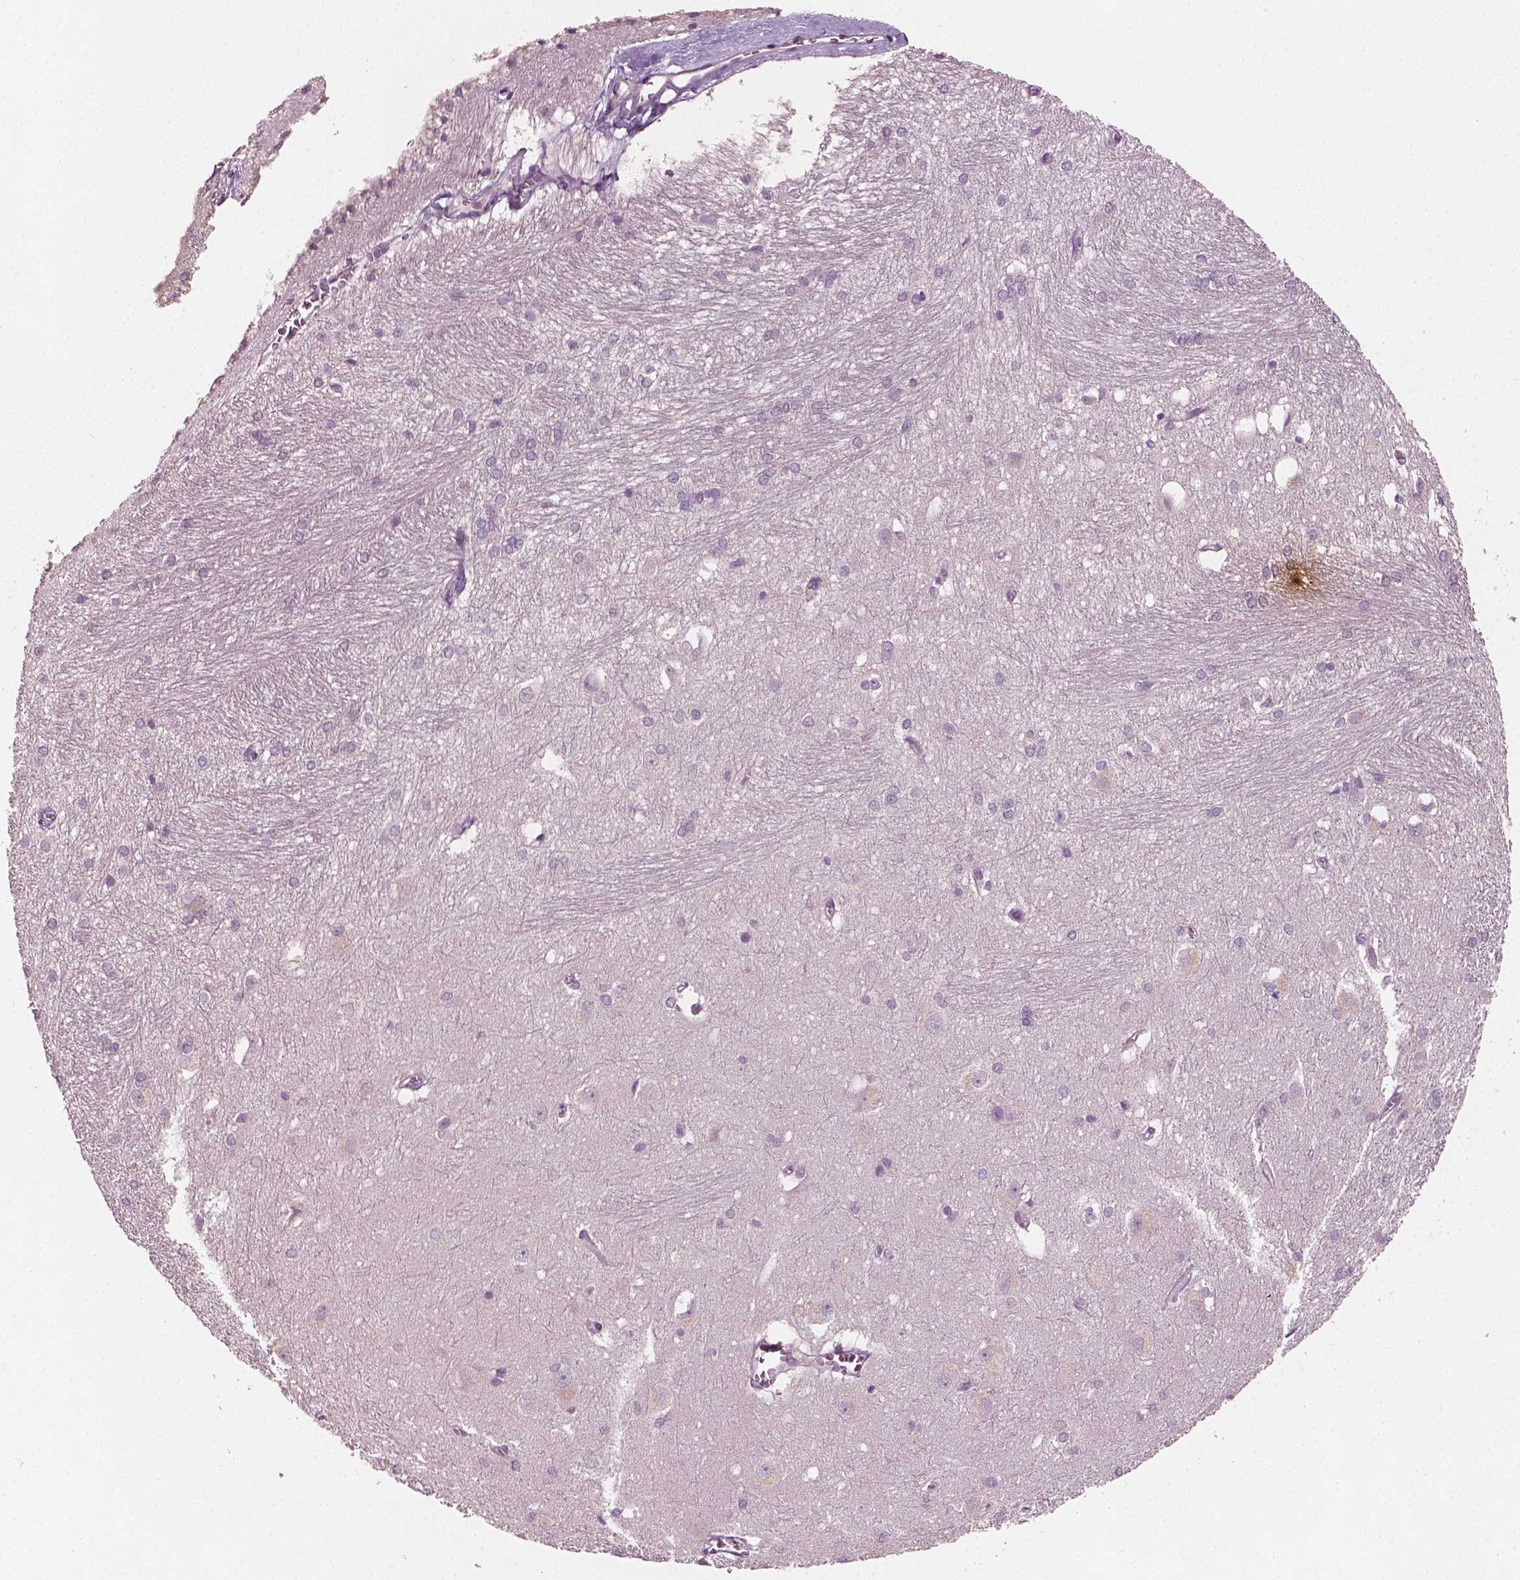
{"staining": {"intensity": "negative", "quantity": "none", "location": "none"}, "tissue": "hippocampus", "cell_type": "Glial cells", "image_type": "normal", "snomed": [{"axis": "morphology", "description": "Normal tissue, NOS"}, {"axis": "topography", "description": "Cerebral cortex"}, {"axis": "topography", "description": "Hippocampus"}], "caption": "Immunohistochemistry photomicrograph of benign human hippocampus stained for a protein (brown), which displays no expression in glial cells.", "gene": "PLA2R1", "patient": {"sex": "female", "age": 19}}